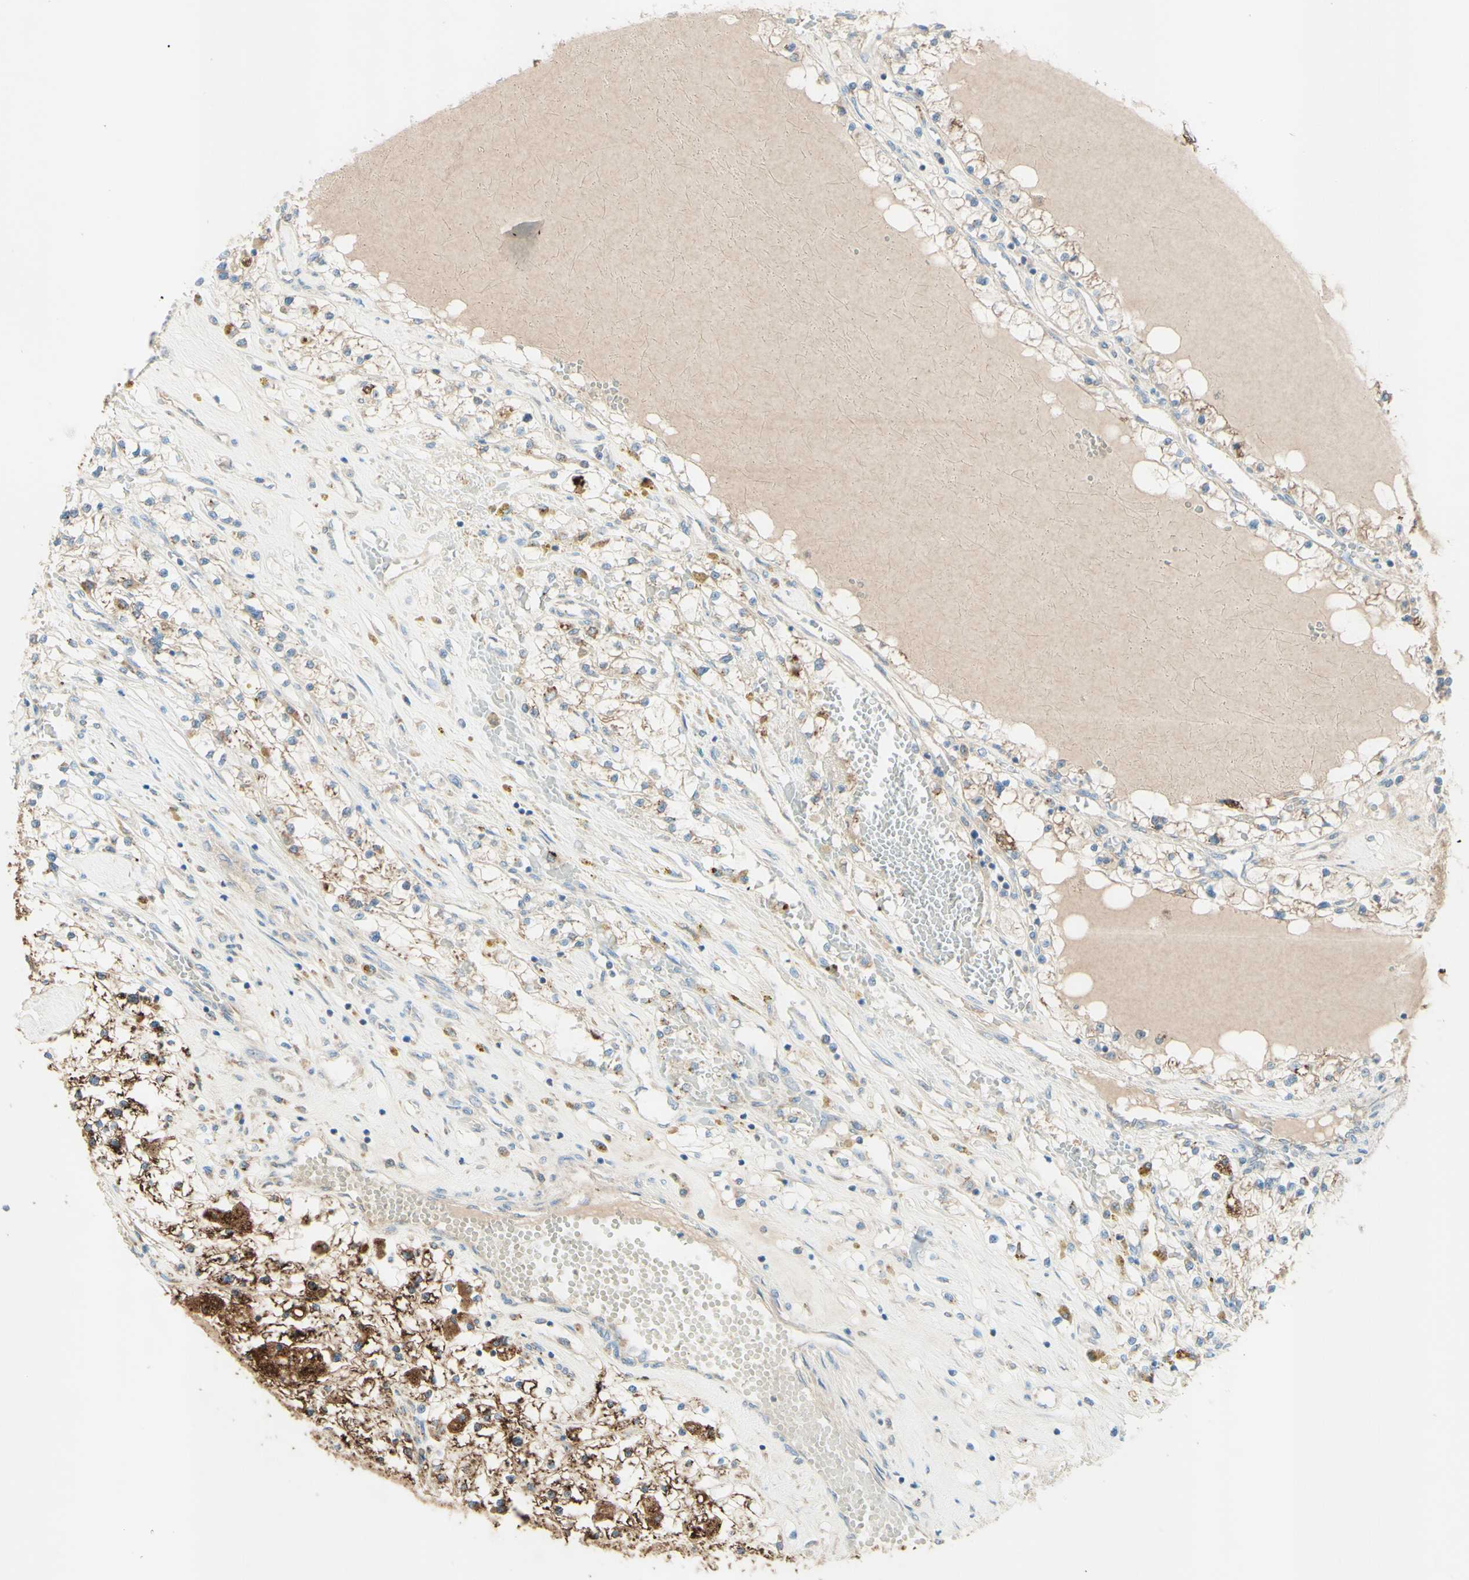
{"staining": {"intensity": "moderate", "quantity": "25%-75%", "location": "cytoplasmic/membranous"}, "tissue": "renal cancer", "cell_type": "Tumor cells", "image_type": "cancer", "snomed": [{"axis": "morphology", "description": "Adenocarcinoma, NOS"}, {"axis": "topography", "description": "Kidney"}], "caption": "Immunohistochemistry staining of adenocarcinoma (renal), which reveals medium levels of moderate cytoplasmic/membranous expression in about 25%-75% of tumor cells indicating moderate cytoplasmic/membranous protein staining. The staining was performed using DAB (brown) for protein detection and nuclei were counterstained in hematoxylin (blue).", "gene": "ARMC10", "patient": {"sex": "male", "age": 68}}